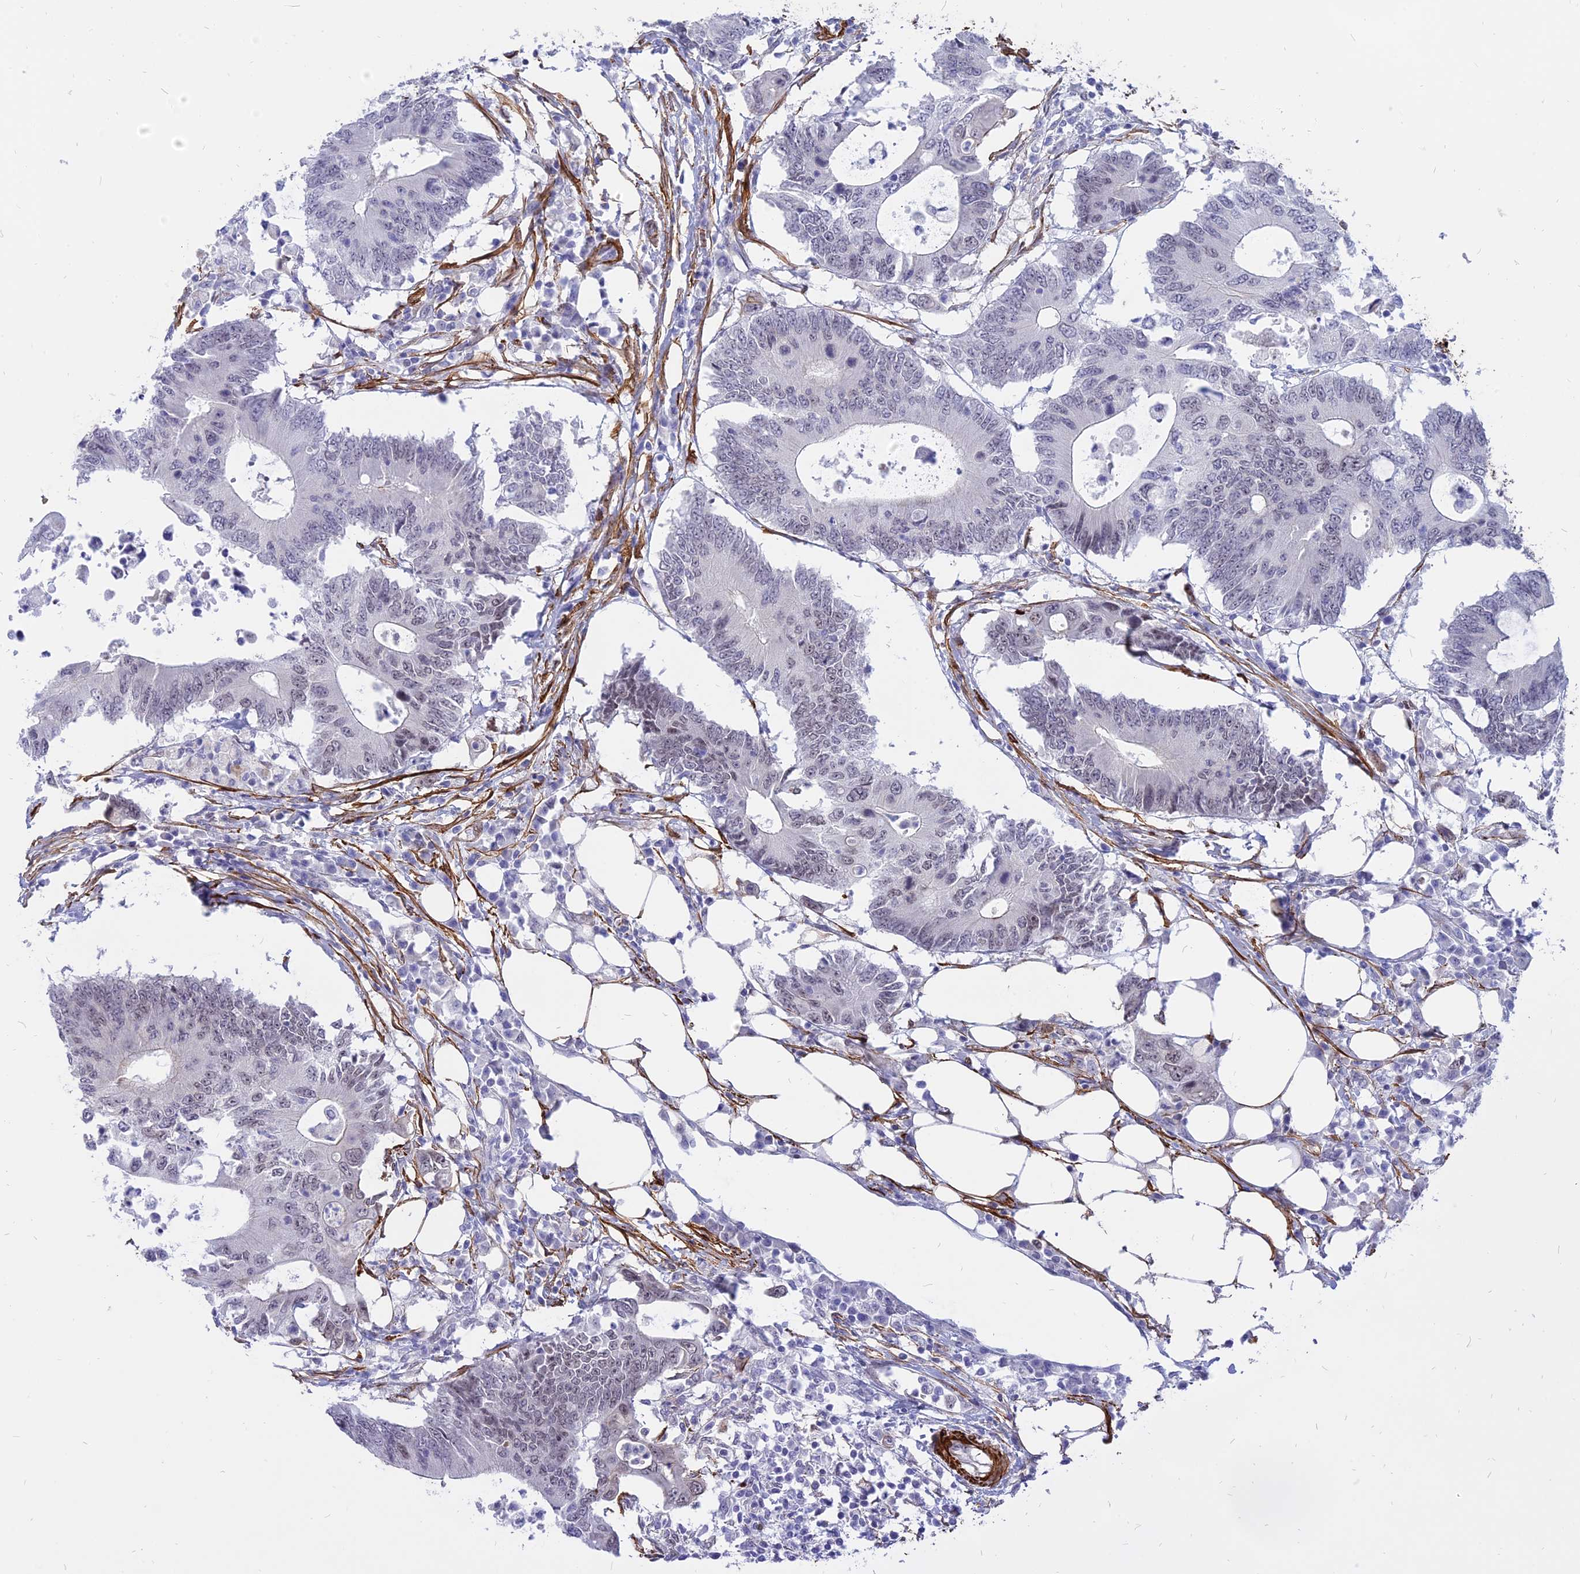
{"staining": {"intensity": "negative", "quantity": "none", "location": "none"}, "tissue": "colorectal cancer", "cell_type": "Tumor cells", "image_type": "cancer", "snomed": [{"axis": "morphology", "description": "Adenocarcinoma, NOS"}, {"axis": "topography", "description": "Colon"}], "caption": "Immunohistochemistry of colorectal cancer shows no staining in tumor cells.", "gene": "CENPV", "patient": {"sex": "male", "age": 71}}